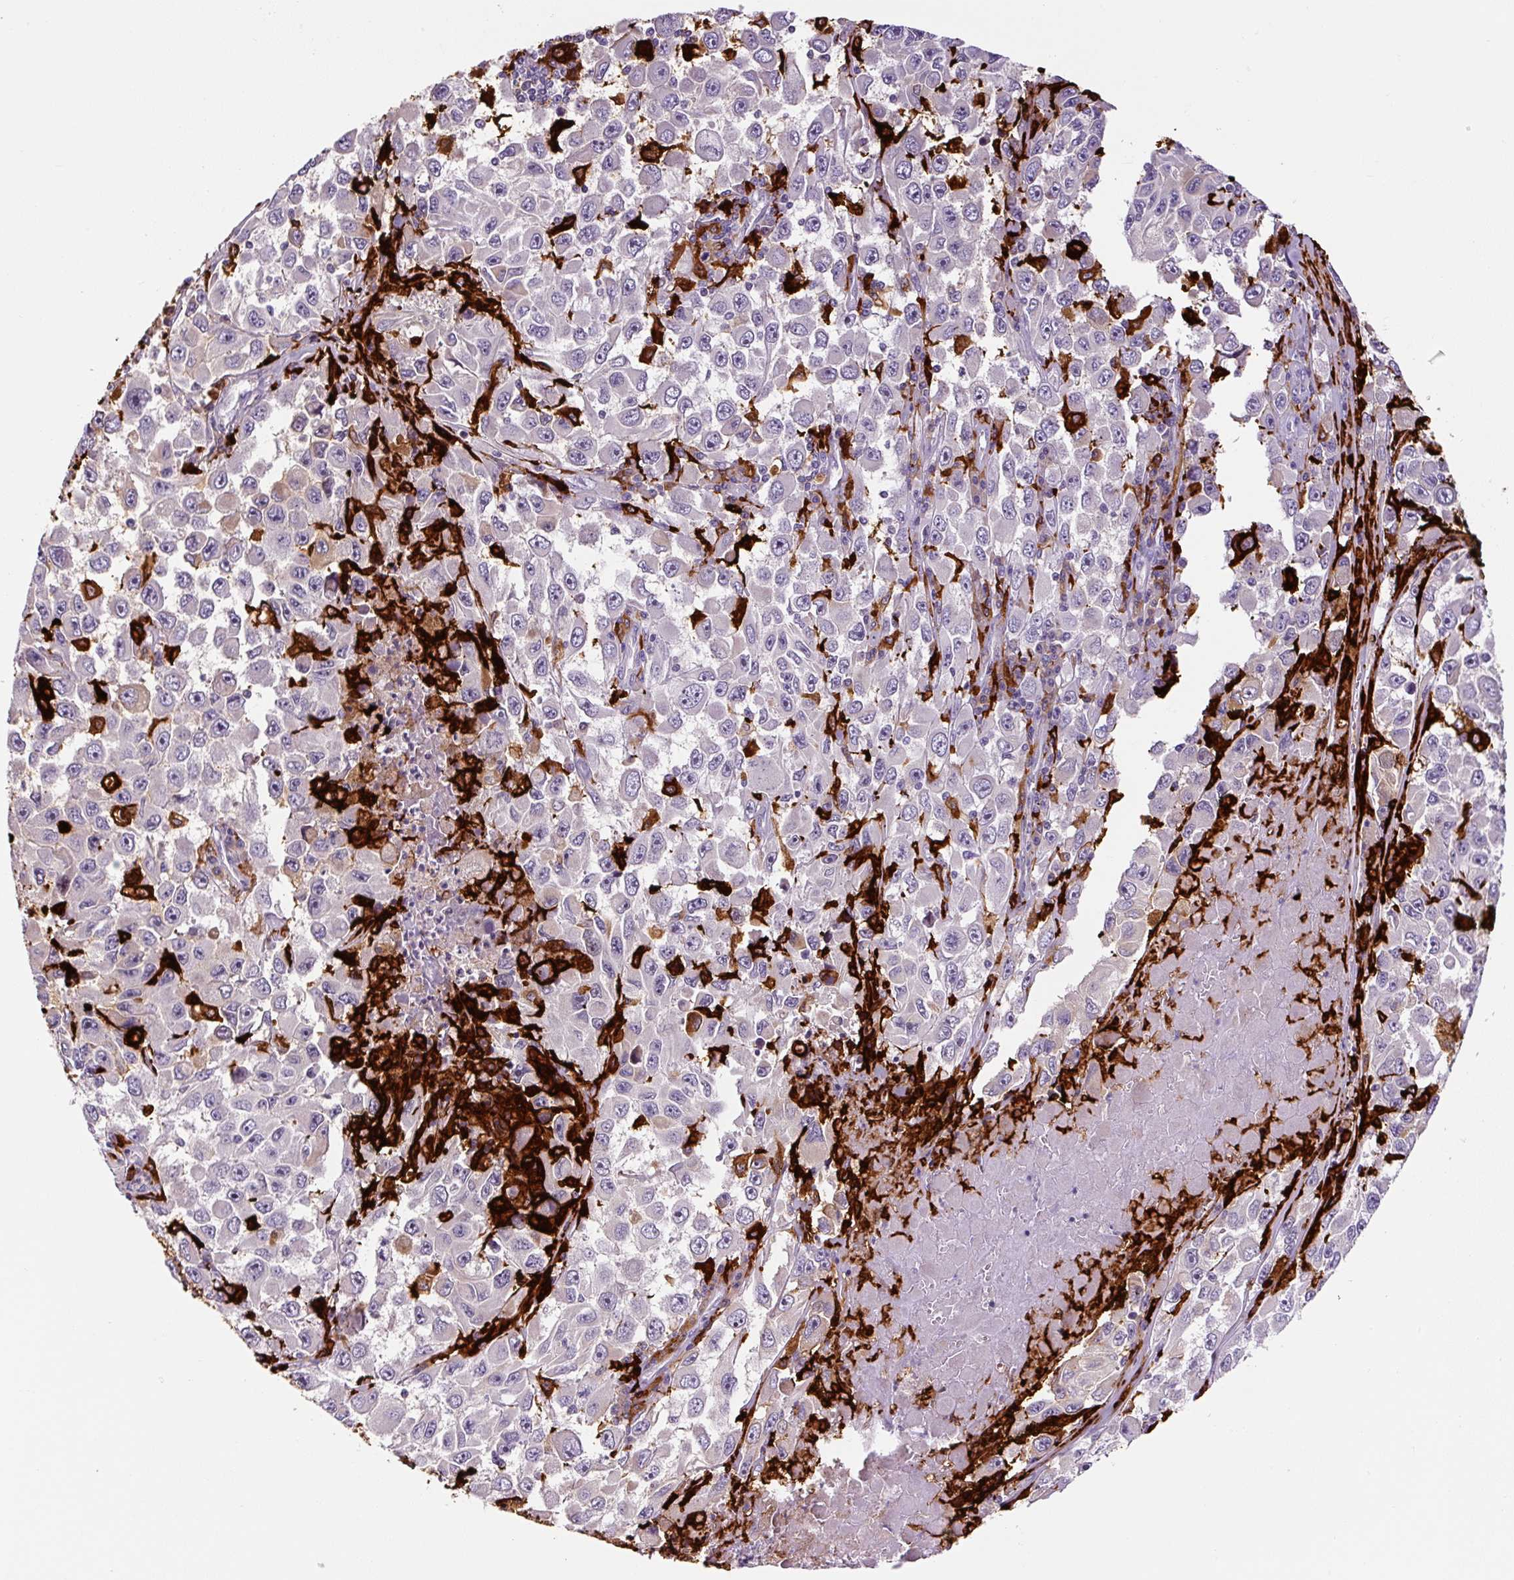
{"staining": {"intensity": "negative", "quantity": "none", "location": "none"}, "tissue": "melanoma", "cell_type": "Tumor cells", "image_type": "cancer", "snomed": [{"axis": "morphology", "description": "Malignant melanoma, Metastatic site"}, {"axis": "topography", "description": "Lymph node"}], "caption": "Immunohistochemistry (IHC) image of neoplastic tissue: human melanoma stained with DAB (3,3'-diaminobenzidine) demonstrates no significant protein expression in tumor cells.", "gene": "FUT10", "patient": {"sex": "female", "age": 67}}